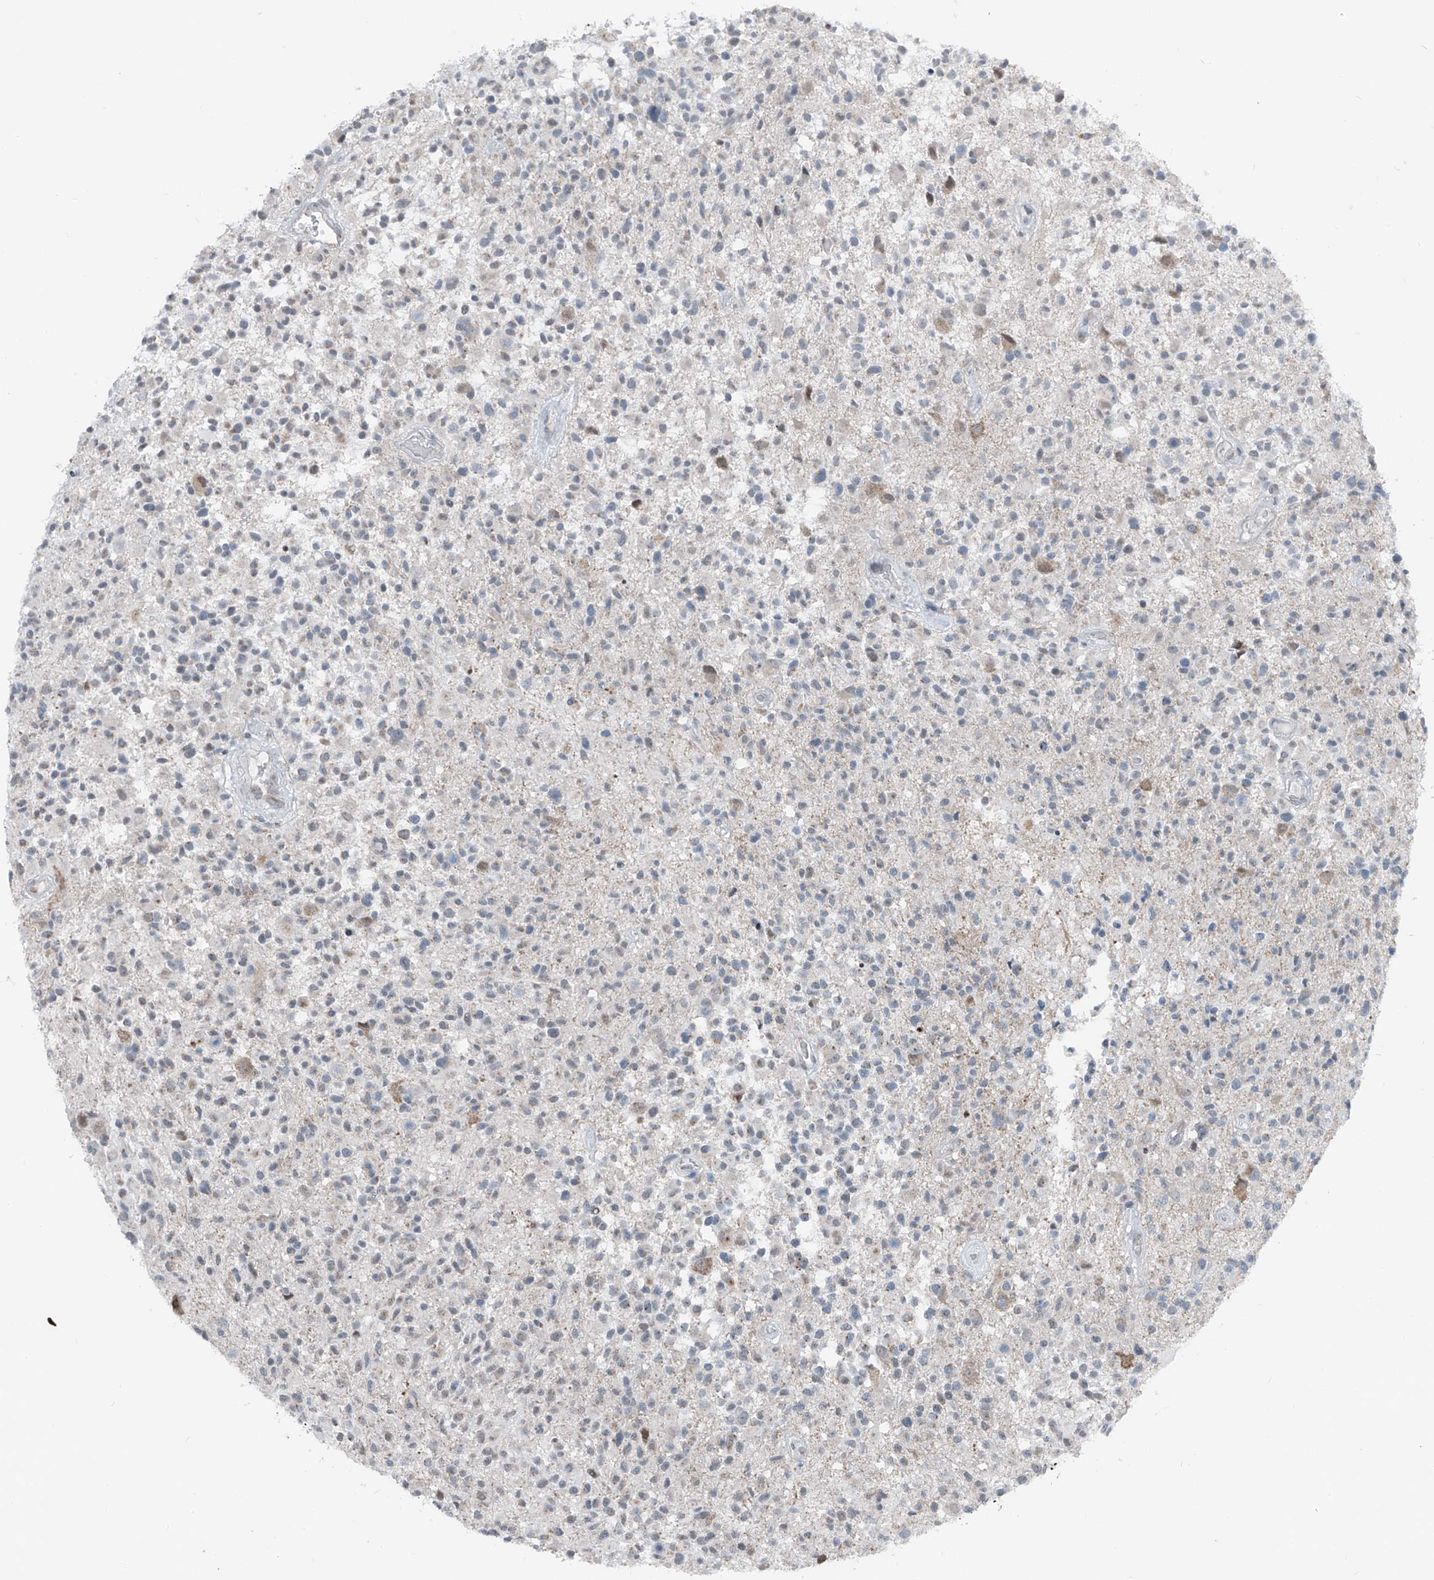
{"staining": {"intensity": "negative", "quantity": "none", "location": "none"}, "tissue": "glioma", "cell_type": "Tumor cells", "image_type": "cancer", "snomed": [{"axis": "morphology", "description": "Glioma, malignant, High grade"}, {"axis": "morphology", "description": "Glioblastoma, NOS"}, {"axis": "topography", "description": "Brain"}], "caption": "Glioma was stained to show a protein in brown. There is no significant staining in tumor cells.", "gene": "DYRK1B", "patient": {"sex": "male", "age": 60}}